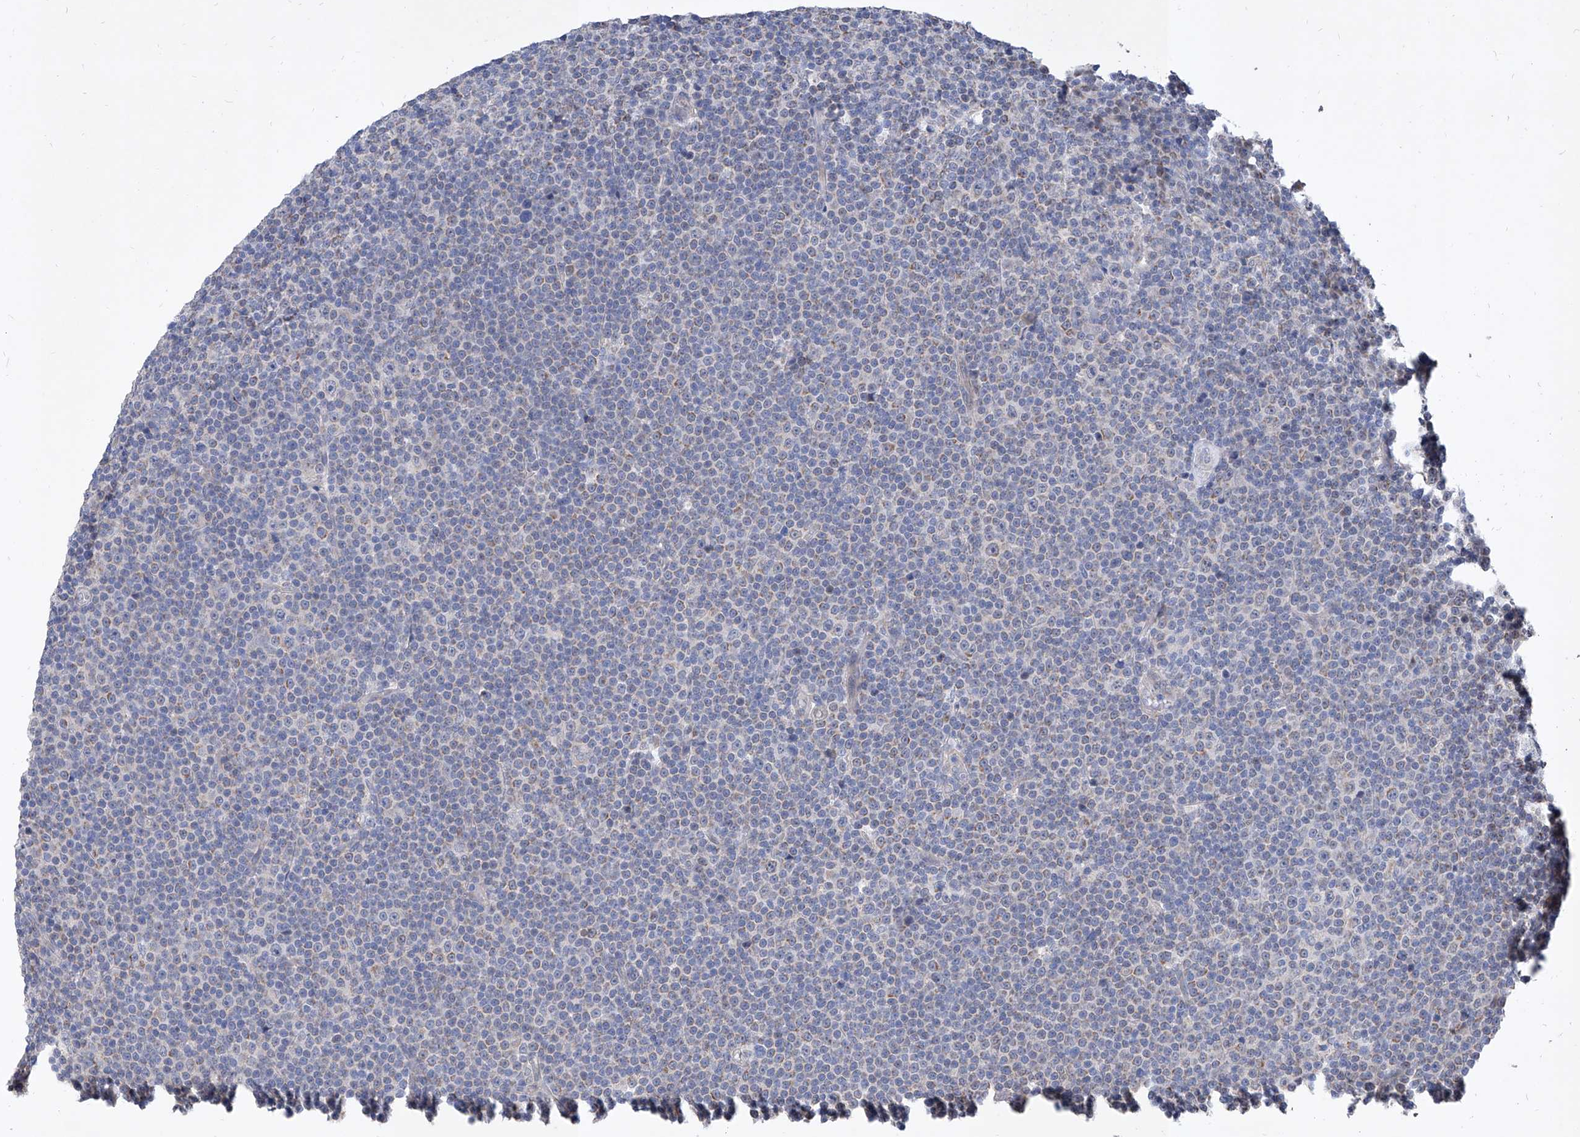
{"staining": {"intensity": "negative", "quantity": "none", "location": "none"}, "tissue": "lymphoma", "cell_type": "Tumor cells", "image_type": "cancer", "snomed": [{"axis": "morphology", "description": "Malignant lymphoma, non-Hodgkin's type, Low grade"}, {"axis": "topography", "description": "Lymph node"}], "caption": "This is an IHC photomicrograph of lymphoma. There is no positivity in tumor cells.", "gene": "MFSD4B", "patient": {"sex": "female", "age": 67}}